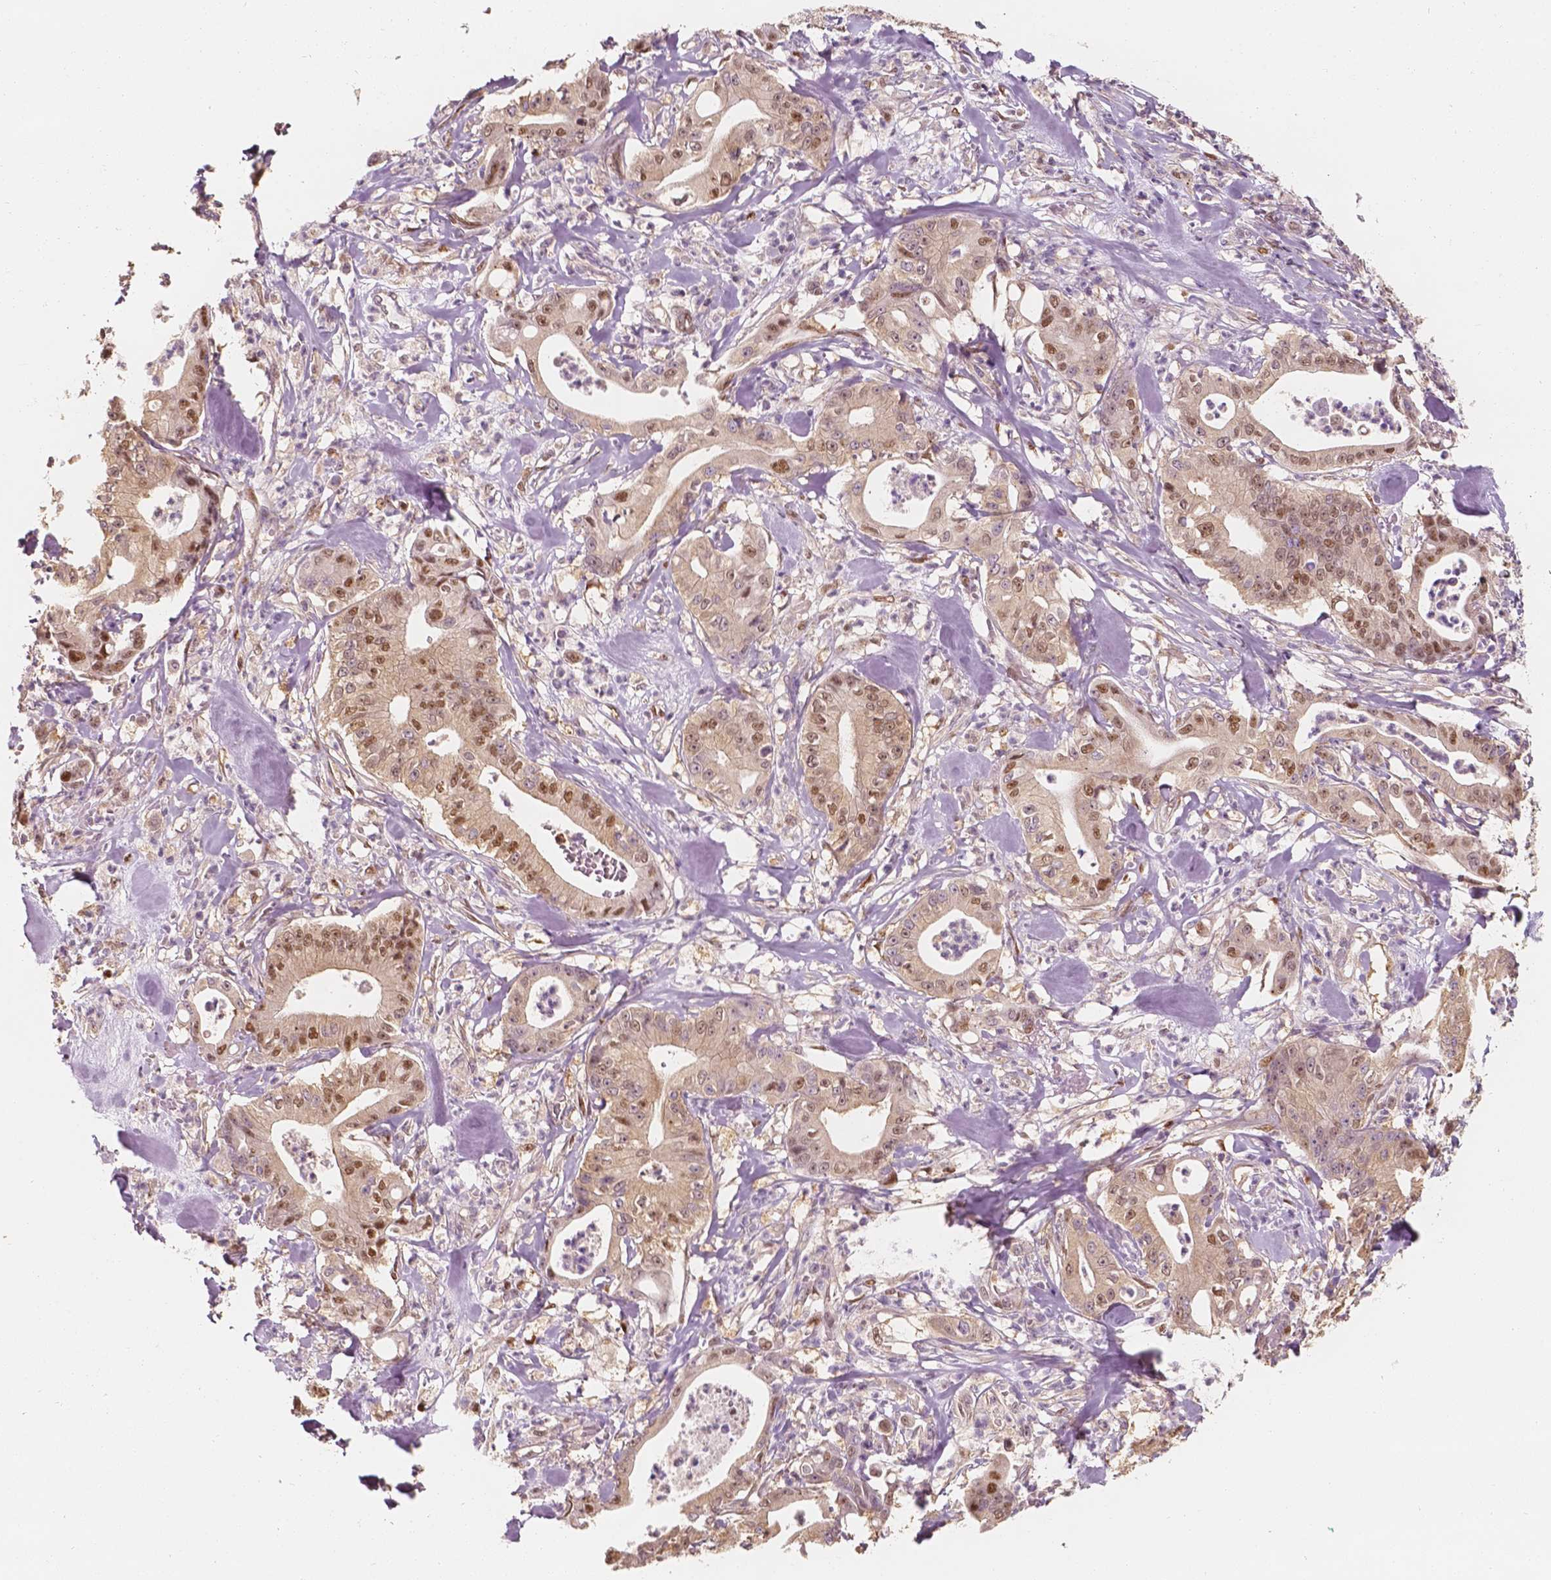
{"staining": {"intensity": "moderate", "quantity": ">75%", "location": "nuclear"}, "tissue": "pancreatic cancer", "cell_type": "Tumor cells", "image_type": "cancer", "snomed": [{"axis": "morphology", "description": "Adenocarcinoma, NOS"}, {"axis": "topography", "description": "Pancreas"}], "caption": "Tumor cells show moderate nuclear expression in about >75% of cells in pancreatic adenocarcinoma. The staining was performed using DAB to visualize the protein expression in brown, while the nuclei were stained in blue with hematoxylin (Magnification: 20x).", "gene": "TBC1D17", "patient": {"sex": "male", "age": 71}}